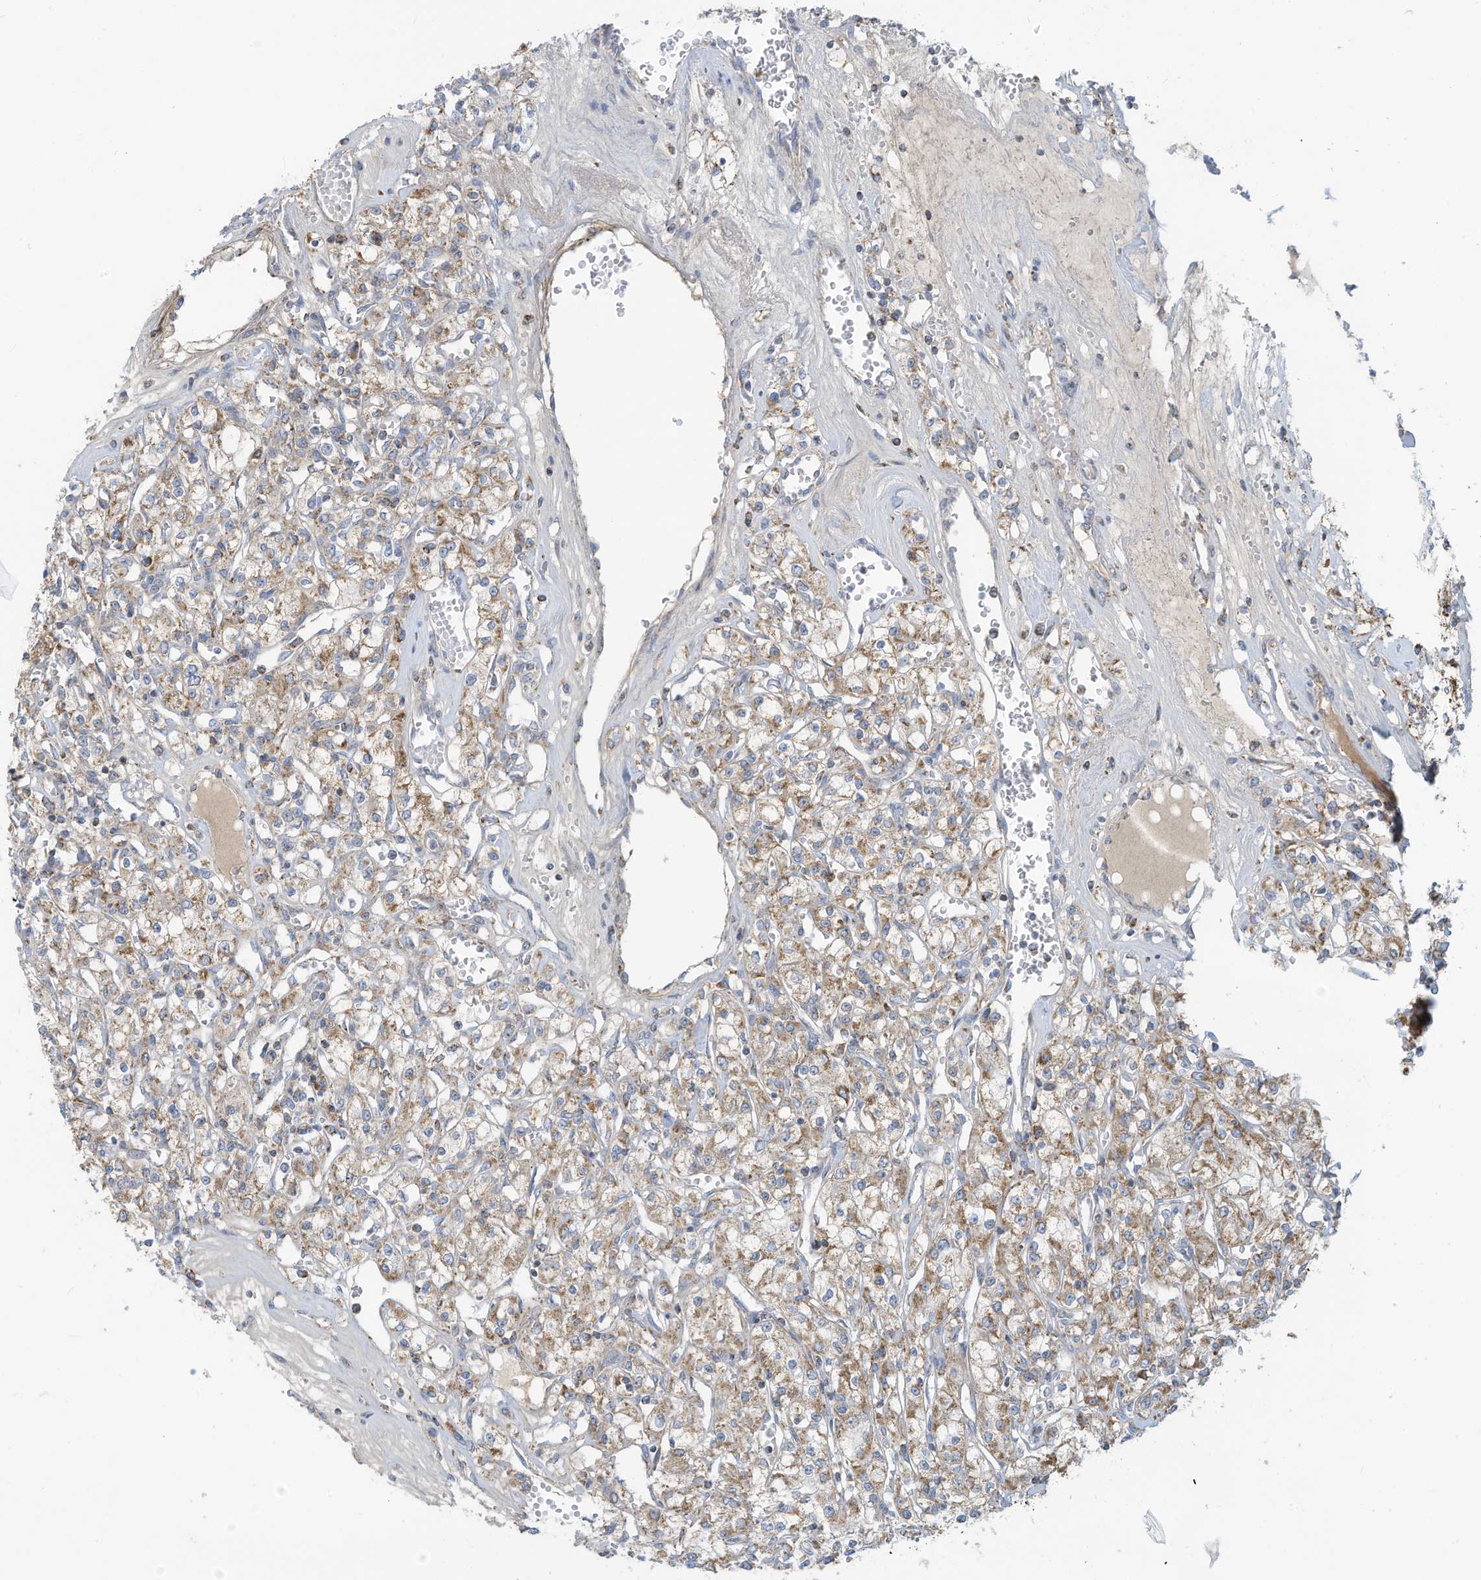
{"staining": {"intensity": "moderate", "quantity": "25%-75%", "location": "cytoplasmic/membranous"}, "tissue": "renal cancer", "cell_type": "Tumor cells", "image_type": "cancer", "snomed": [{"axis": "morphology", "description": "Adenocarcinoma, NOS"}, {"axis": "topography", "description": "Kidney"}], "caption": "About 25%-75% of tumor cells in human renal cancer (adenocarcinoma) show moderate cytoplasmic/membranous protein positivity as visualized by brown immunohistochemical staining.", "gene": "NLN", "patient": {"sex": "female", "age": 59}}